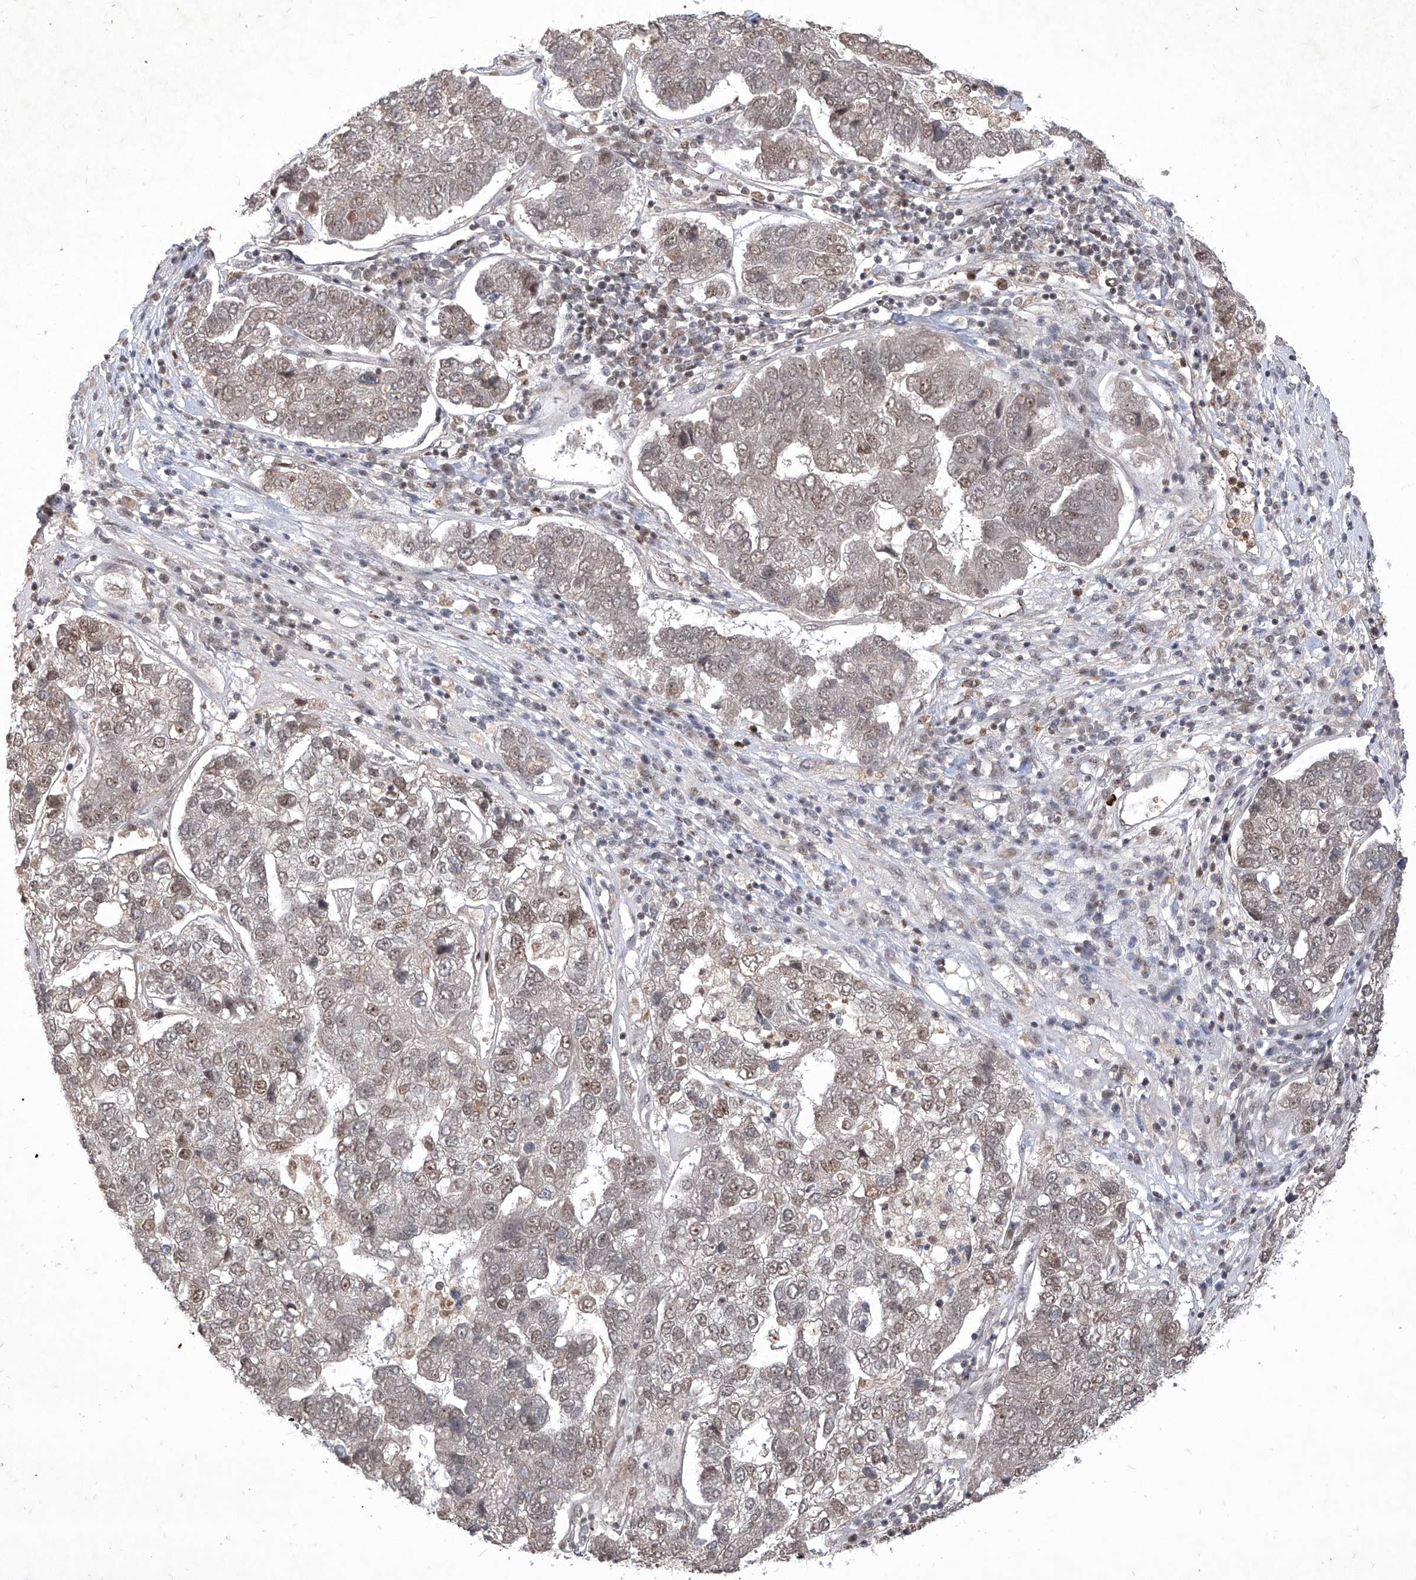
{"staining": {"intensity": "weak", "quantity": "25%-75%", "location": "nuclear"}, "tissue": "pancreatic cancer", "cell_type": "Tumor cells", "image_type": "cancer", "snomed": [{"axis": "morphology", "description": "Adenocarcinoma, NOS"}, {"axis": "topography", "description": "Pancreas"}], "caption": "Protein positivity by IHC demonstrates weak nuclear positivity in about 25%-75% of tumor cells in pancreatic cancer.", "gene": "IRF2", "patient": {"sex": "female", "age": 61}}